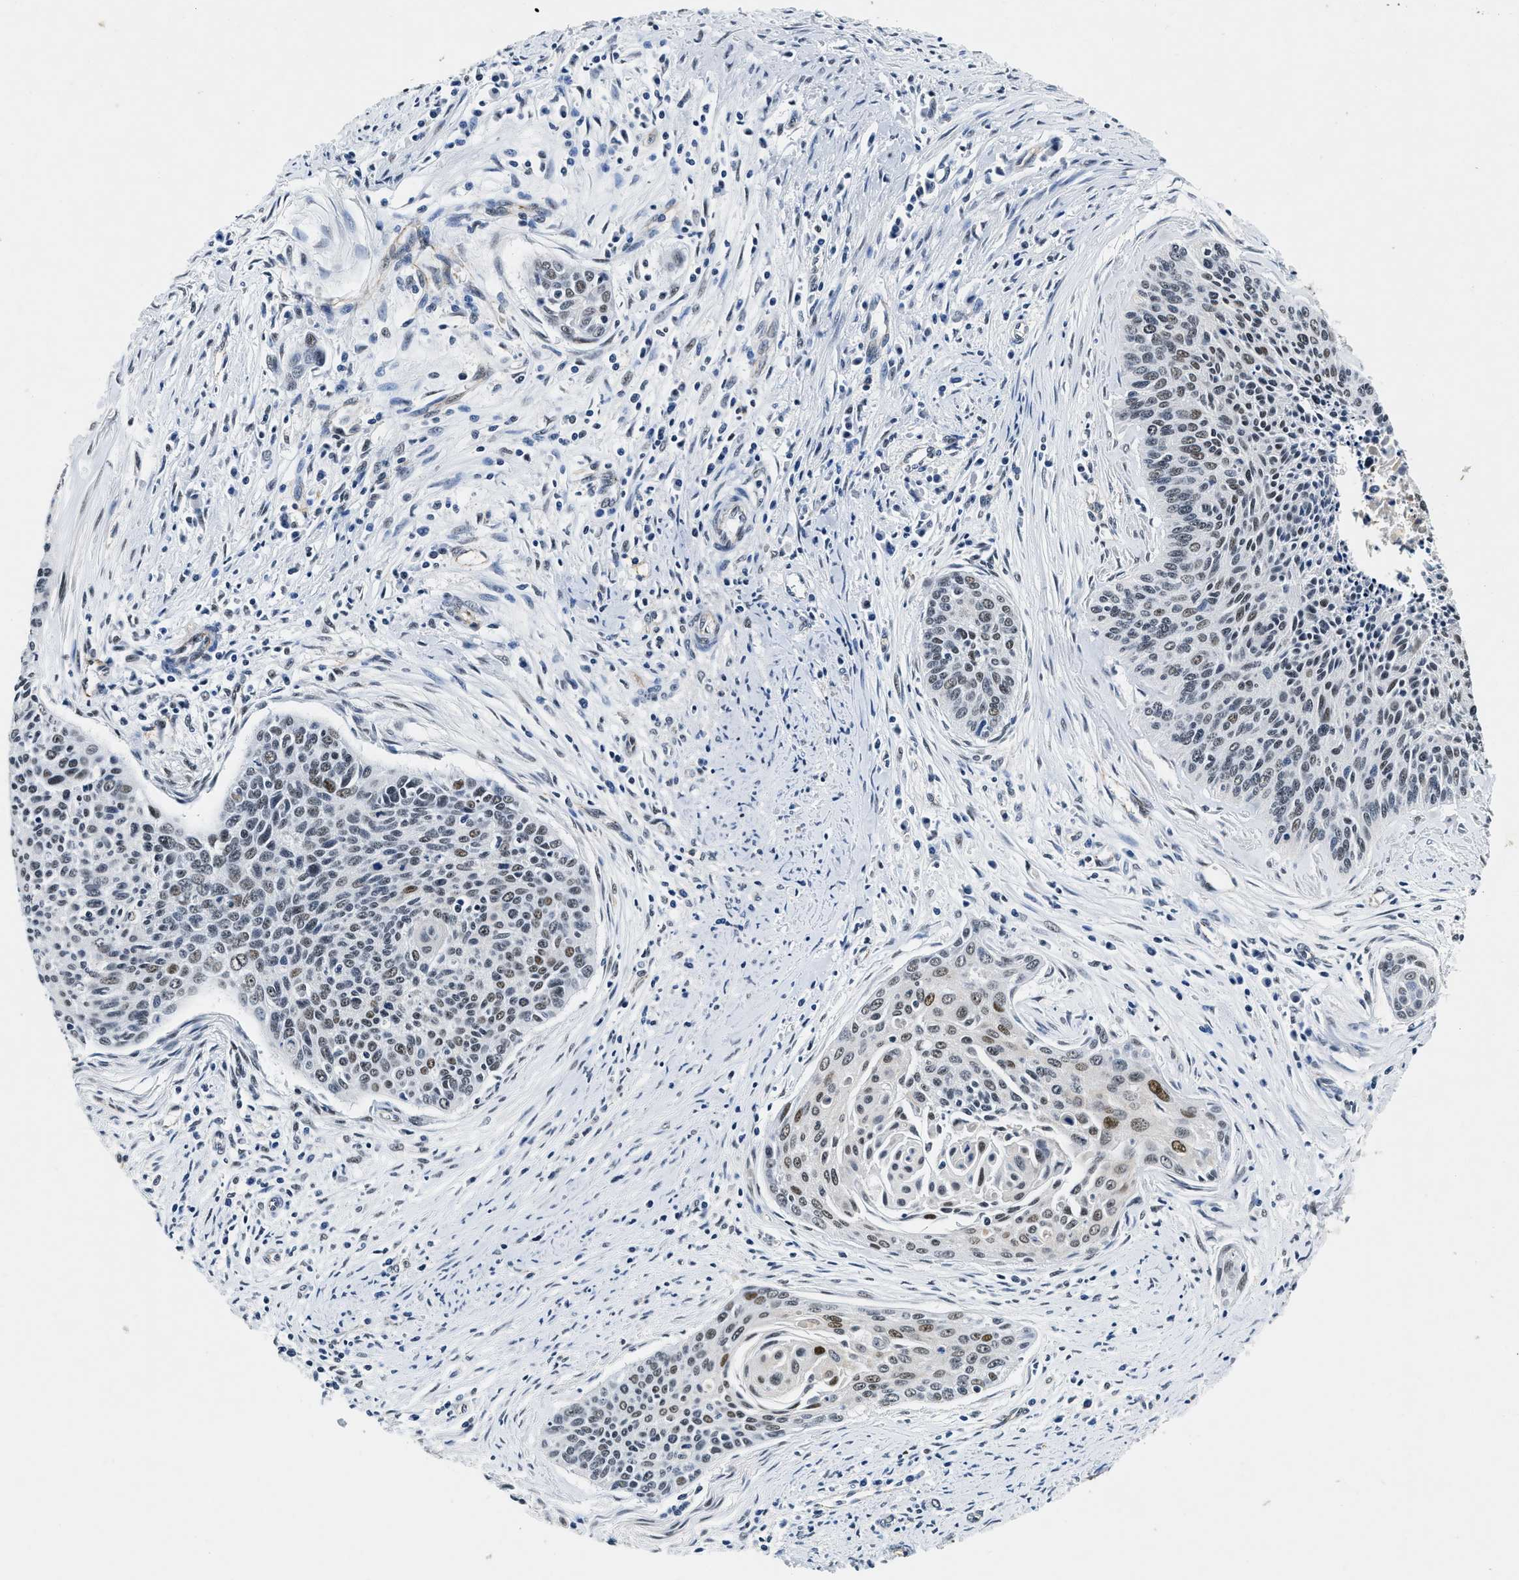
{"staining": {"intensity": "moderate", "quantity": "<25%", "location": "nuclear"}, "tissue": "cervical cancer", "cell_type": "Tumor cells", "image_type": "cancer", "snomed": [{"axis": "morphology", "description": "Squamous cell carcinoma, NOS"}, {"axis": "topography", "description": "Cervix"}], "caption": "Immunohistochemistry image of human squamous cell carcinoma (cervical) stained for a protein (brown), which shows low levels of moderate nuclear positivity in approximately <25% of tumor cells.", "gene": "CCNE1", "patient": {"sex": "female", "age": 55}}